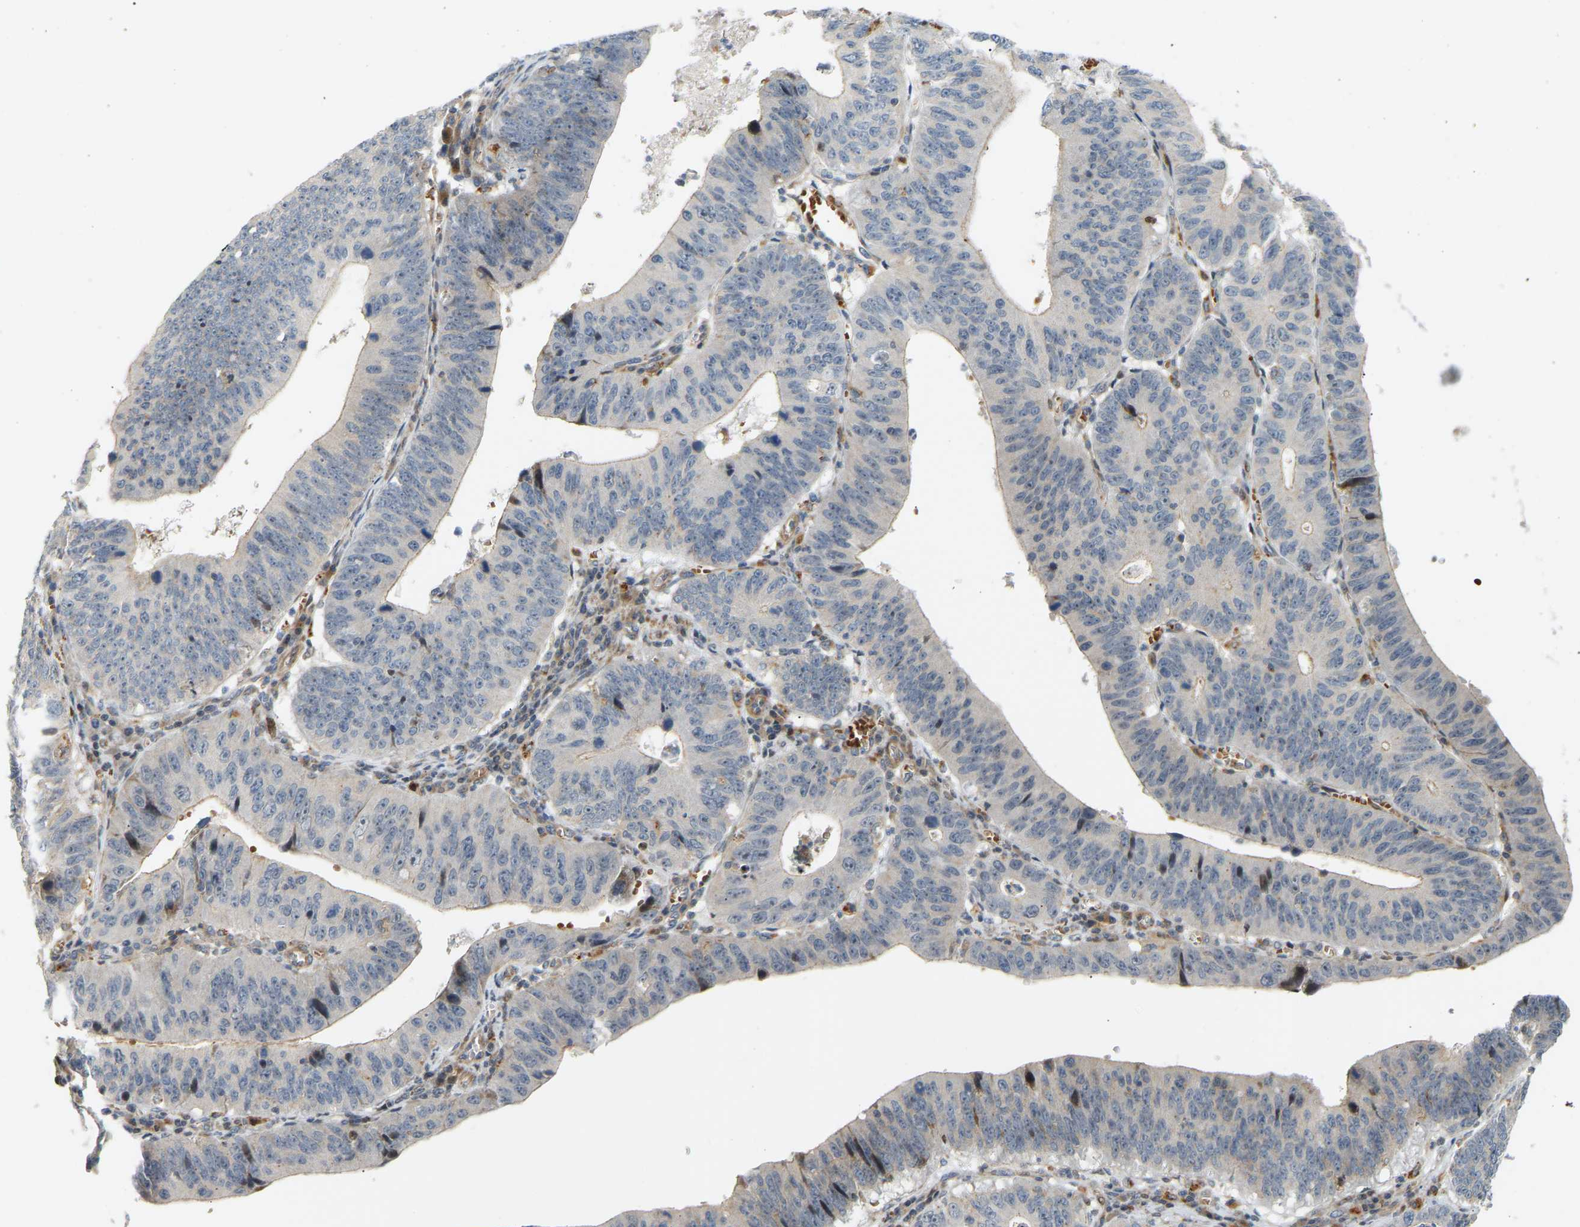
{"staining": {"intensity": "negative", "quantity": "none", "location": "none"}, "tissue": "stomach cancer", "cell_type": "Tumor cells", "image_type": "cancer", "snomed": [{"axis": "morphology", "description": "Adenocarcinoma, NOS"}, {"axis": "topography", "description": "Stomach"}], "caption": "High magnification brightfield microscopy of stomach cancer stained with DAB (3,3'-diaminobenzidine) (brown) and counterstained with hematoxylin (blue): tumor cells show no significant positivity.", "gene": "POGLUT2", "patient": {"sex": "male", "age": 59}}